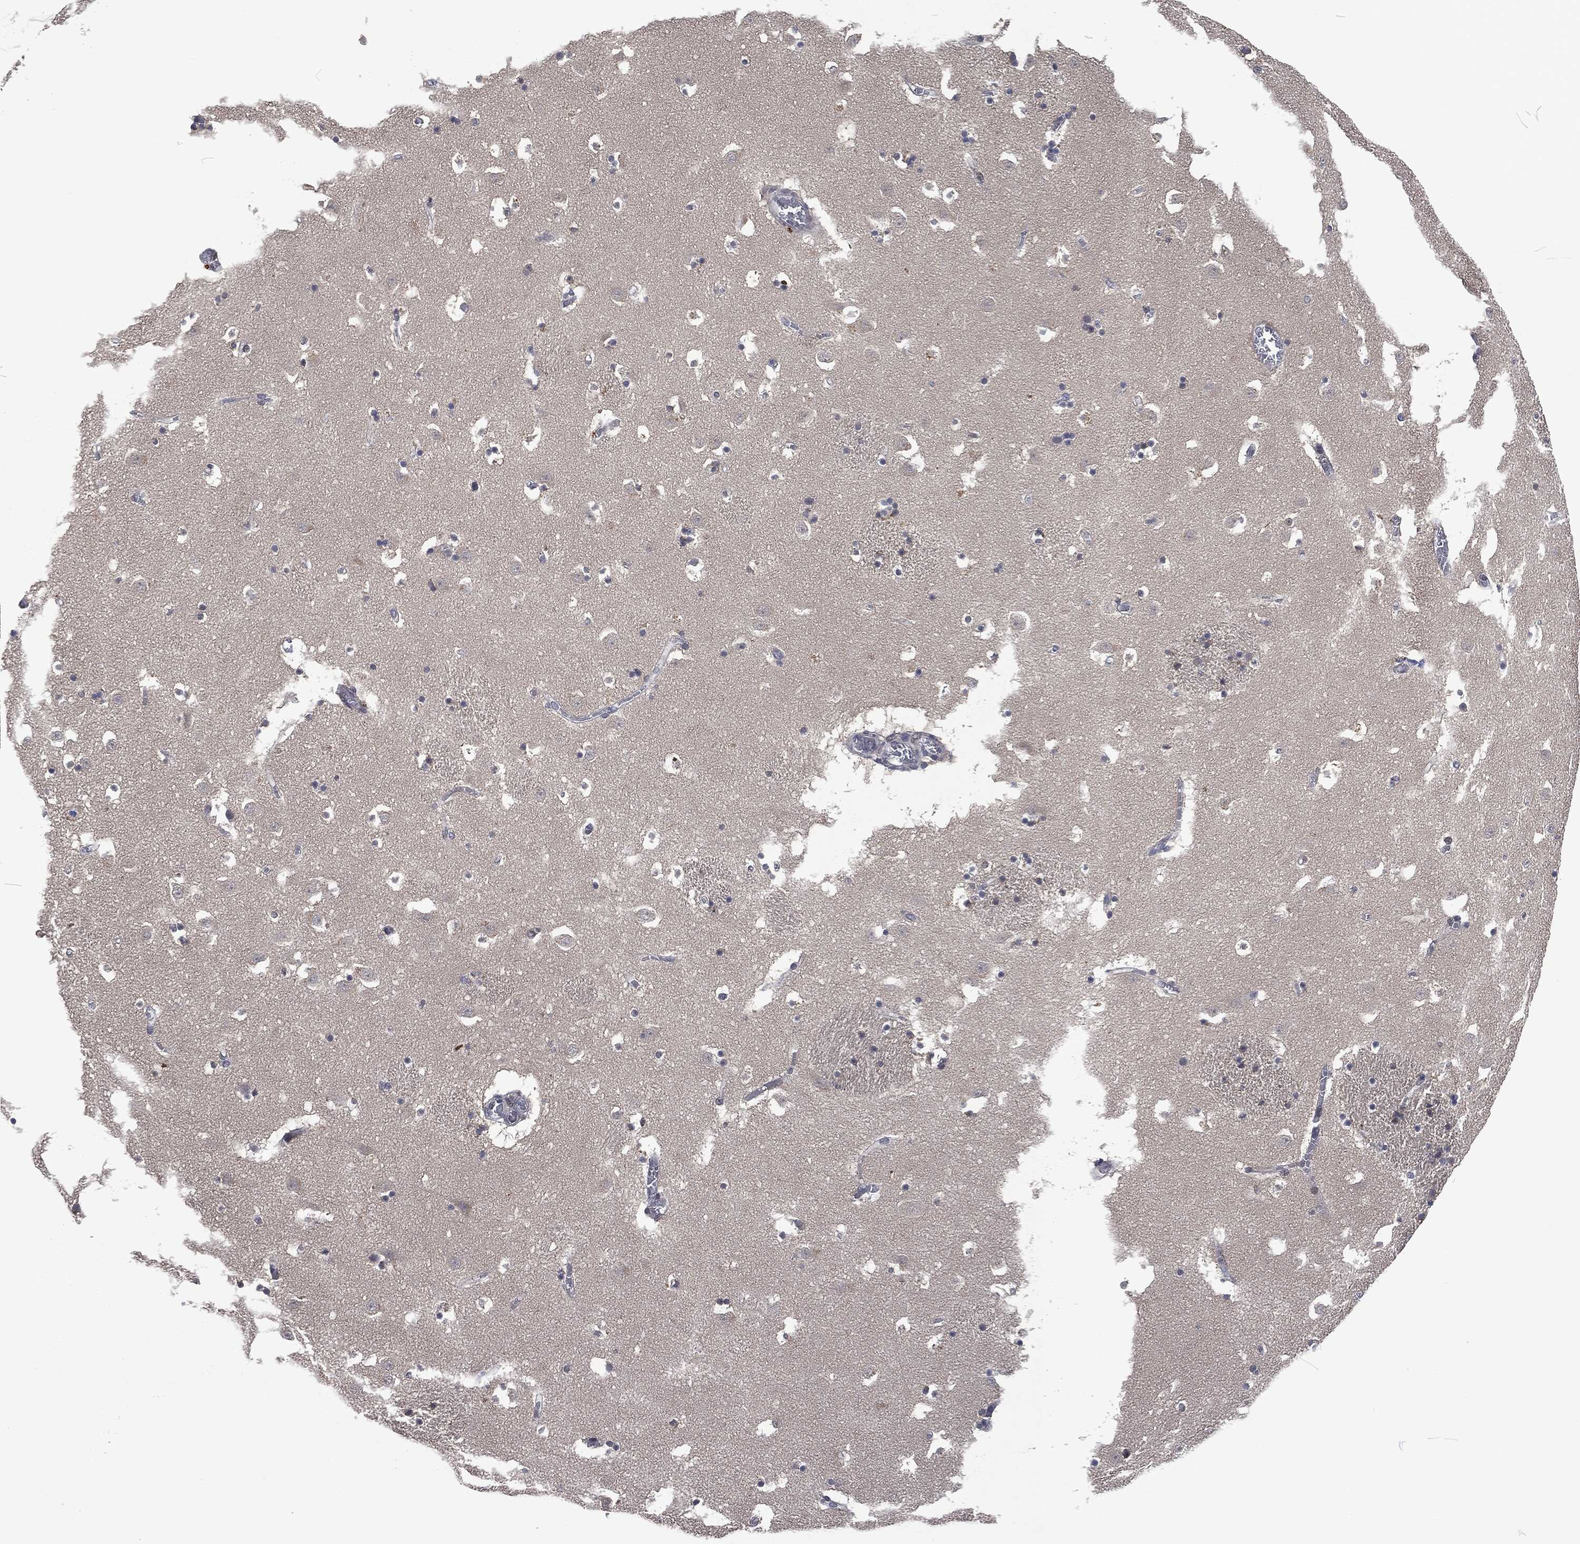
{"staining": {"intensity": "negative", "quantity": "none", "location": "none"}, "tissue": "caudate", "cell_type": "Glial cells", "image_type": "normal", "snomed": [{"axis": "morphology", "description": "Normal tissue, NOS"}, {"axis": "topography", "description": "Lateral ventricle wall"}], "caption": "This is an IHC histopathology image of unremarkable human caudate. There is no expression in glial cells.", "gene": "EGFR", "patient": {"sex": "female", "age": 42}}